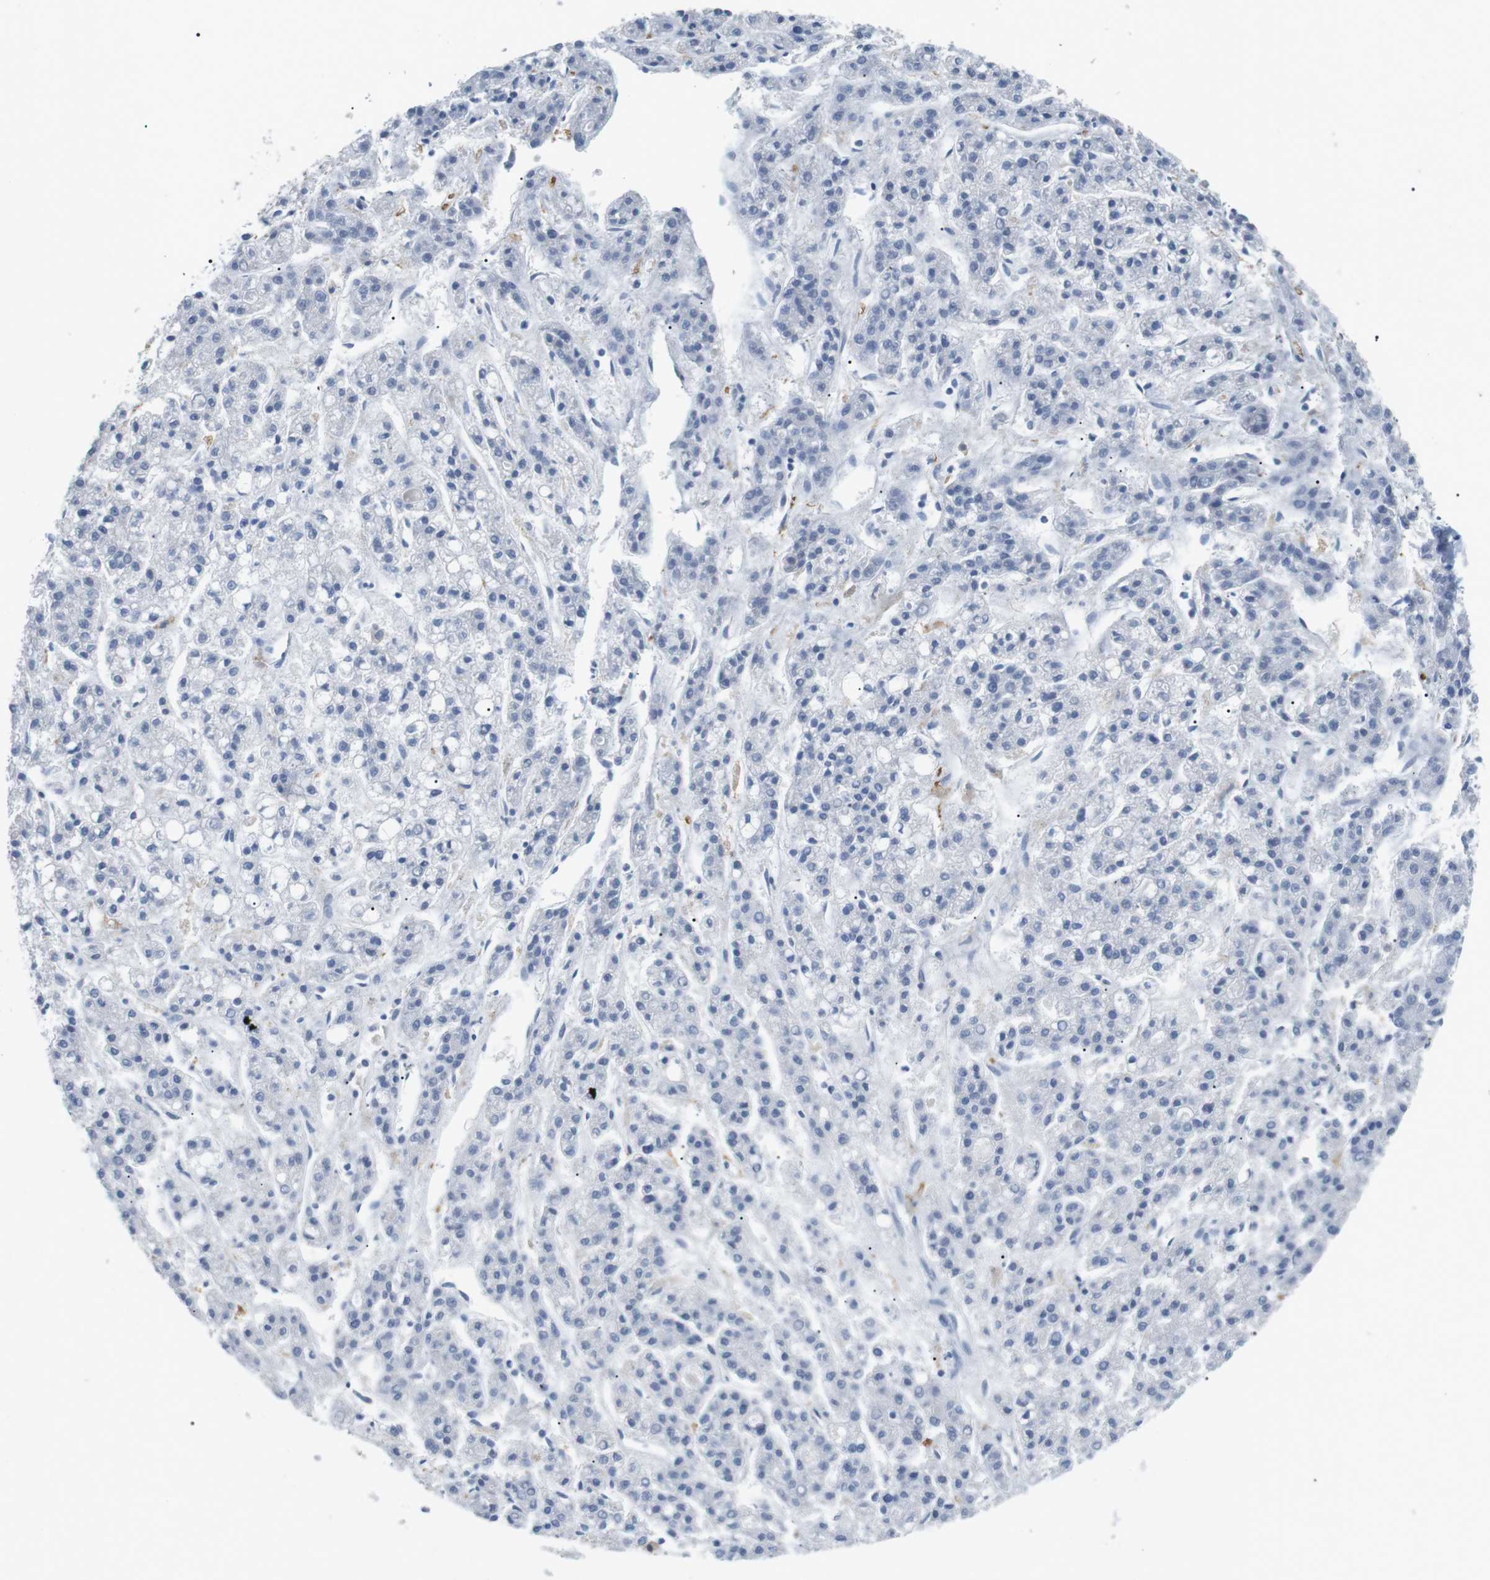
{"staining": {"intensity": "negative", "quantity": "none", "location": "none"}, "tissue": "liver cancer", "cell_type": "Tumor cells", "image_type": "cancer", "snomed": [{"axis": "morphology", "description": "Carcinoma, Hepatocellular, NOS"}, {"axis": "topography", "description": "Liver"}], "caption": "Immunohistochemical staining of liver cancer (hepatocellular carcinoma) demonstrates no significant positivity in tumor cells.", "gene": "FCGRT", "patient": {"sex": "male", "age": 70}}